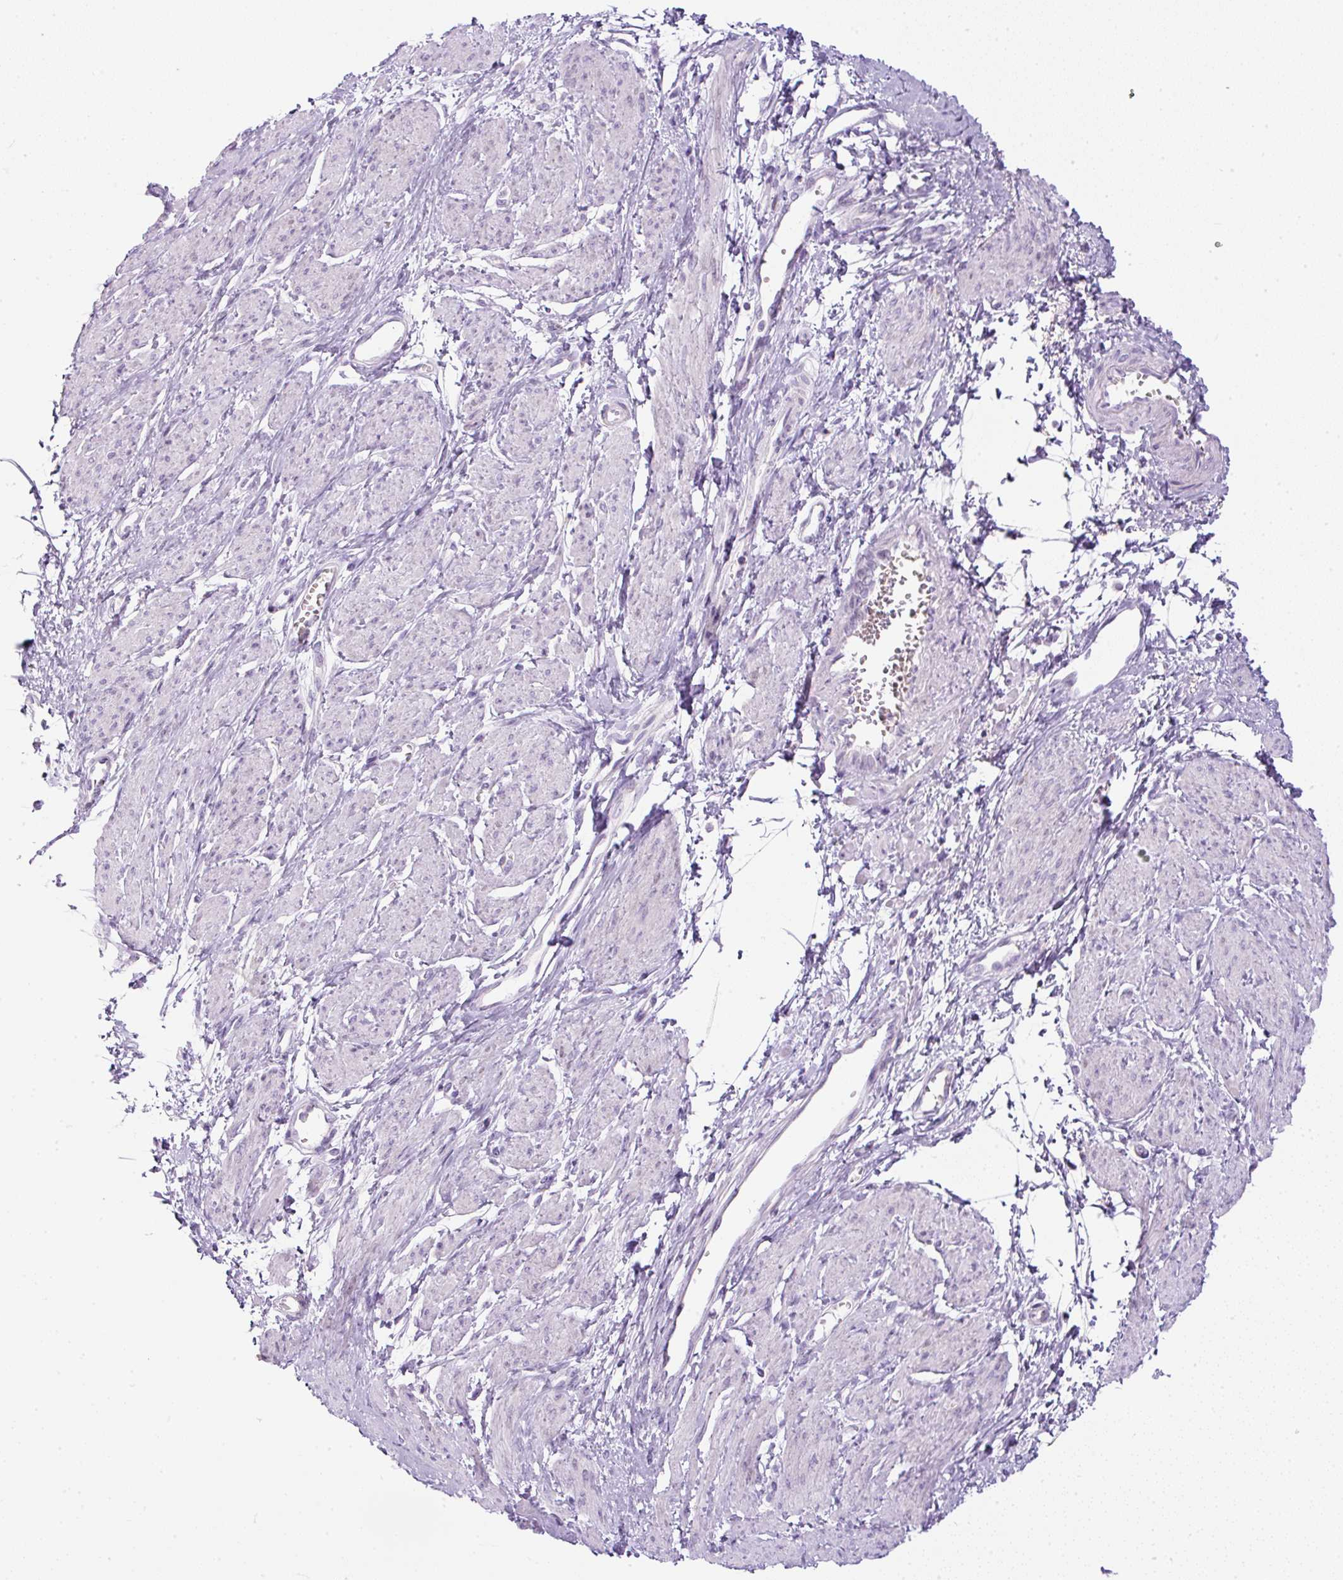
{"staining": {"intensity": "negative", "quantity": "none", "location": "none"}, "tissue": "smooth muscle", "cell_type": "Smooth muscle cells", "image_type": "normal", "snomed": [{"axis": "morphology", "description": "Normal tissue, NOS"}, {"axis": "topography", "description": "Smooth muscle"}, {"axis": "topography", "description": "Uterus"}], "caption": "Human smooth muscle stained for a protein using immunohistochemistry demonstrates no expression in smooth muscle cells.", "gene": "FGFBP3", "patient": {"sex": "female", "age": 39}}